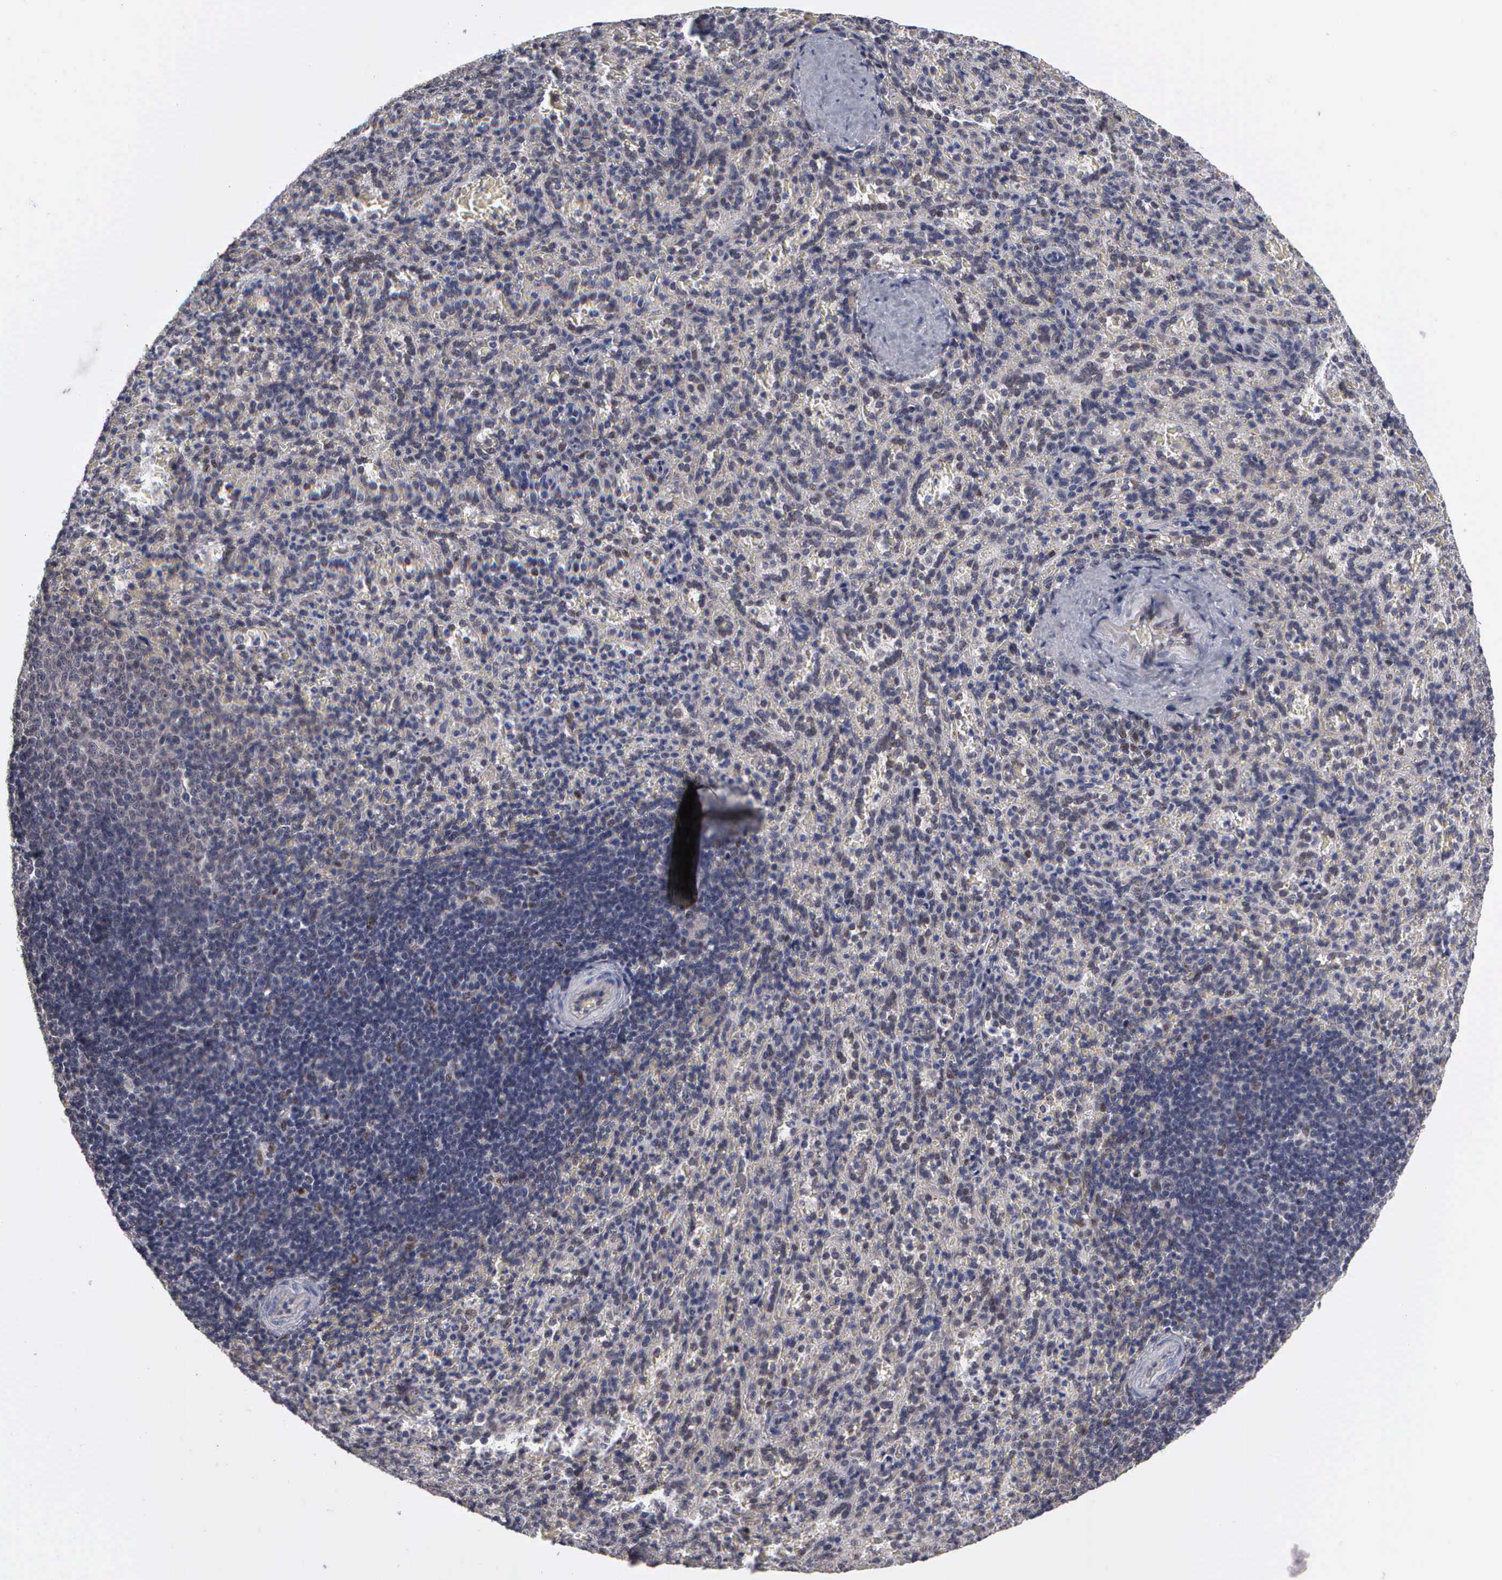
{"staining": {"intensity": "moderate", "quantity": "<25%", "location": "cytoplasmic/membranous"}, "tissue": "spleen", "cell_type": "Cells in red pulp", "image_type": "normal", "snomed": [{"axis": "morphology", "description": "Normal tissue, NOS"}, {"axis": "topography", "description": "Spleen"}], "caption": "Spleen stained with IHC shows moderate cytoplasmic/membranous staining in about <25% of cells in red pulp.", "gene": "ZBTB33", "patient": {"sex": "female", "age": 21}}